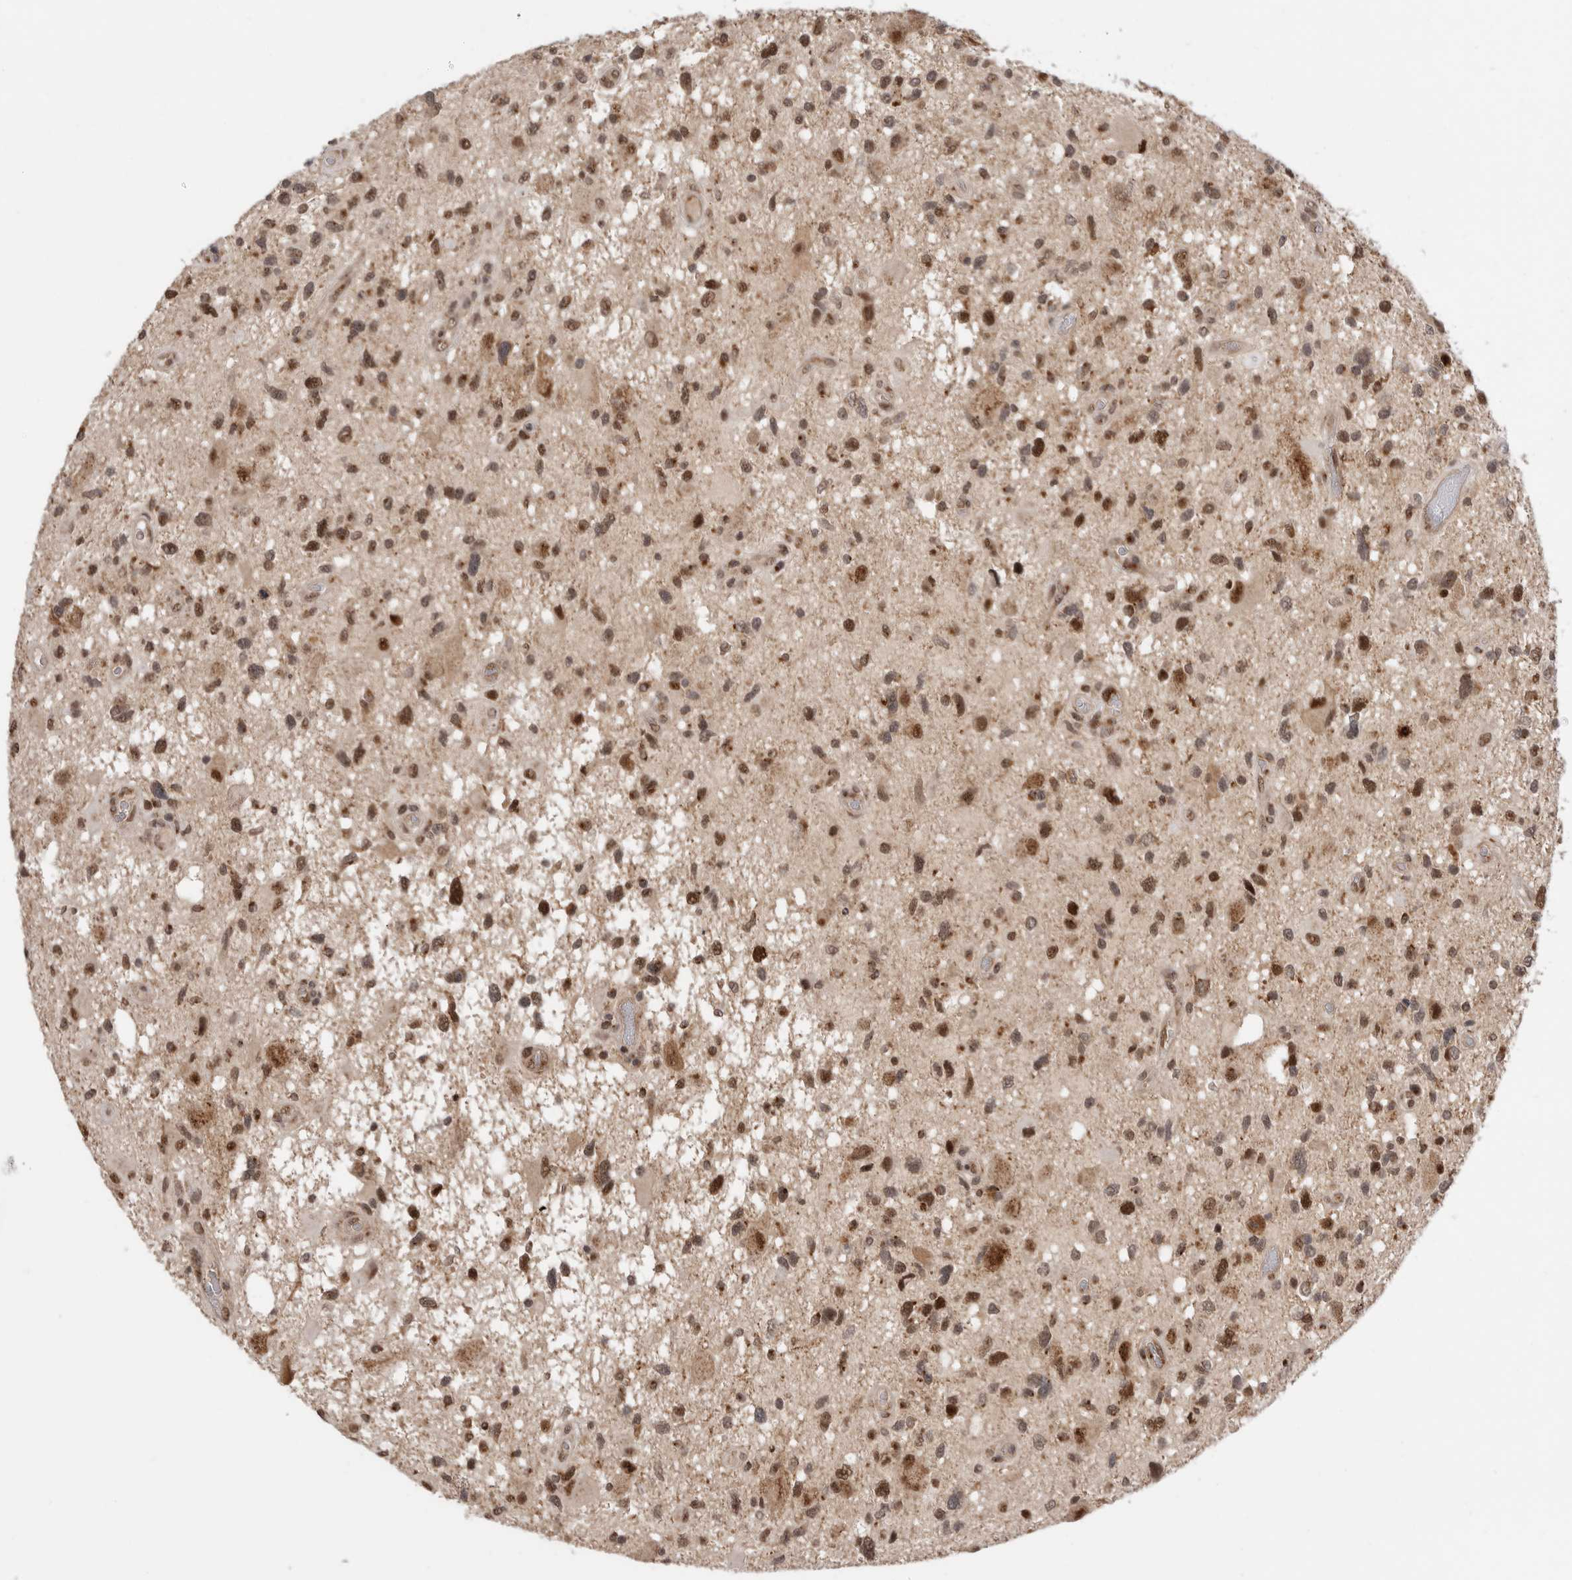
{"staining": {"intensity": "moderate", "quantity": ">75%", "location": "nuclear"}, "tissue": "glioma", "cell_type": "Tumor cells", "image_type": "cancer", "snomed": [{"axis": "morphology", "description": "Glioma, malignant, High grade"}, {"axis": "topography", "description": "Brain"}], "caption": "Malignant high-grade glioma stained with a brown dye displays moderate nuclear positive staining in about >75% of tumor cells.", "gene": "TMEM65", "patient": {"sex": "male", "age": 33}}